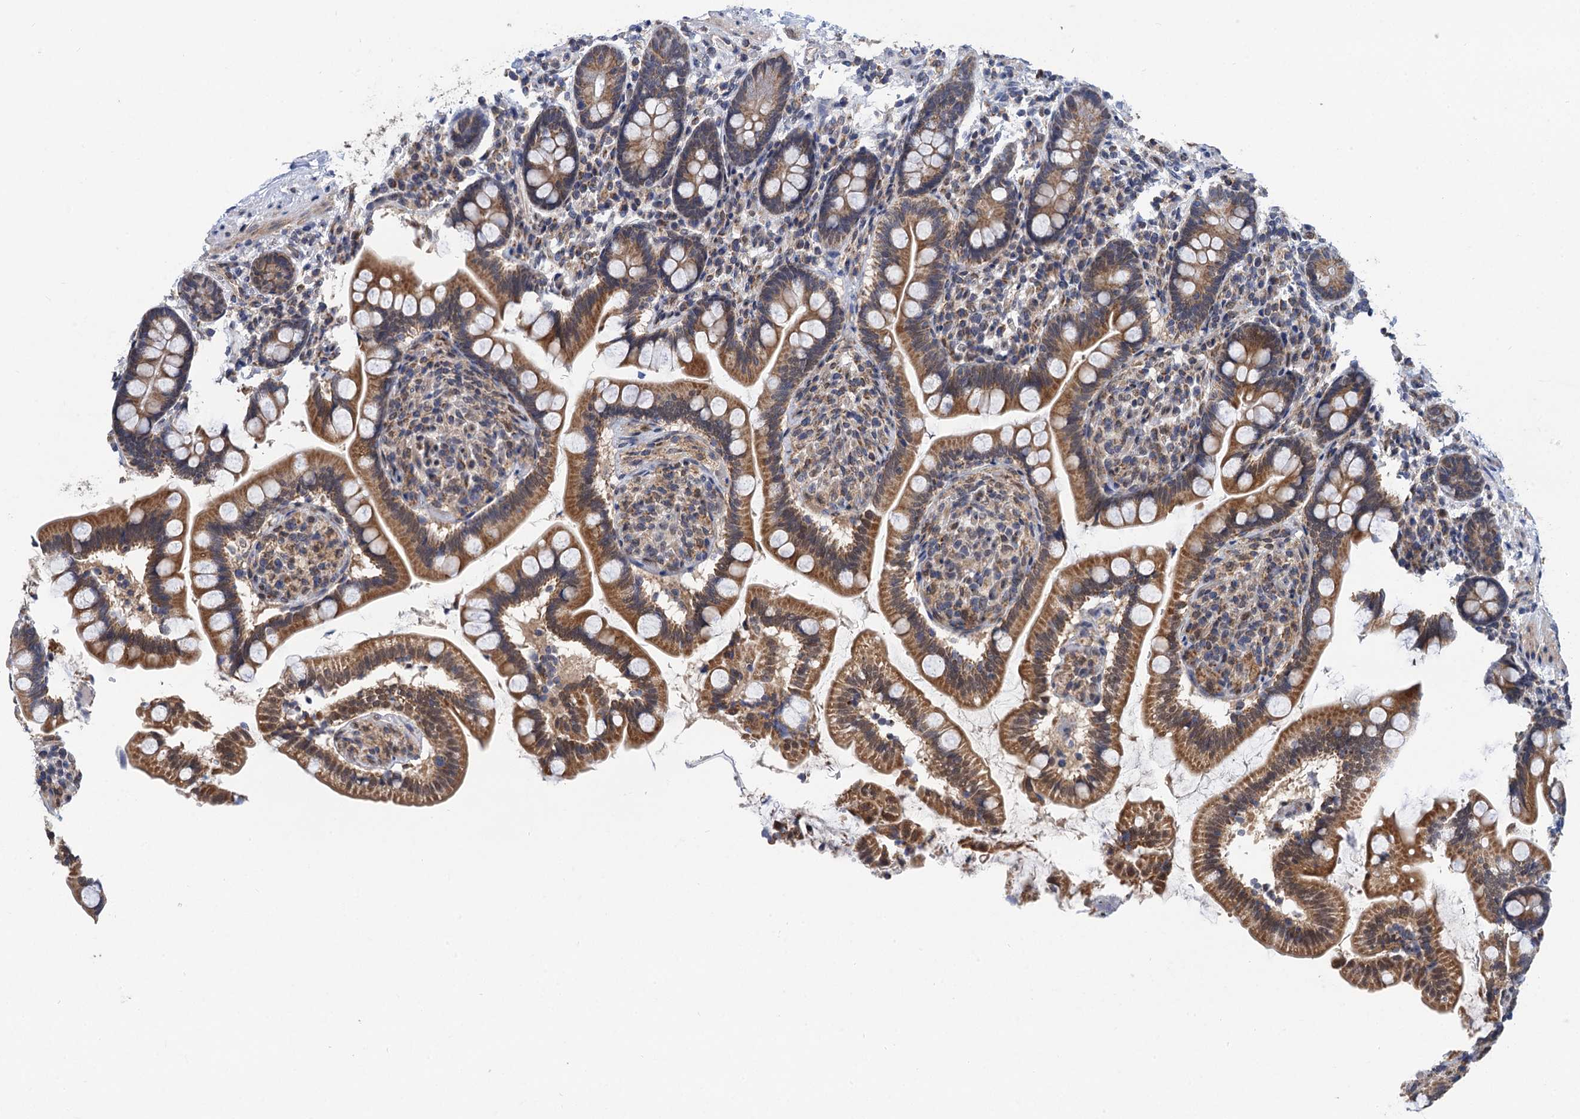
{"staining": {"intensity": "moderate", "quantity": ">75%", "location": "cytoplasmic/membranous"}, "tissue": "small intestine", "cell_type": "Glandular cells", "image_type": "normal", "snomed": [{"axis": "morphology", "description": "Normal tissue, NOS"}, {"axis": "topography", "description": "Small intestine"}], "caption": "Glandular cells show moderate cytoplasmic/membranous positivity in about >75% of cells in benign small intestine. The protein is shown in brown color, while the nuclei are stained blue.", "gene": "CMPK2", "patient": {"sex": "female", "age": 64}}